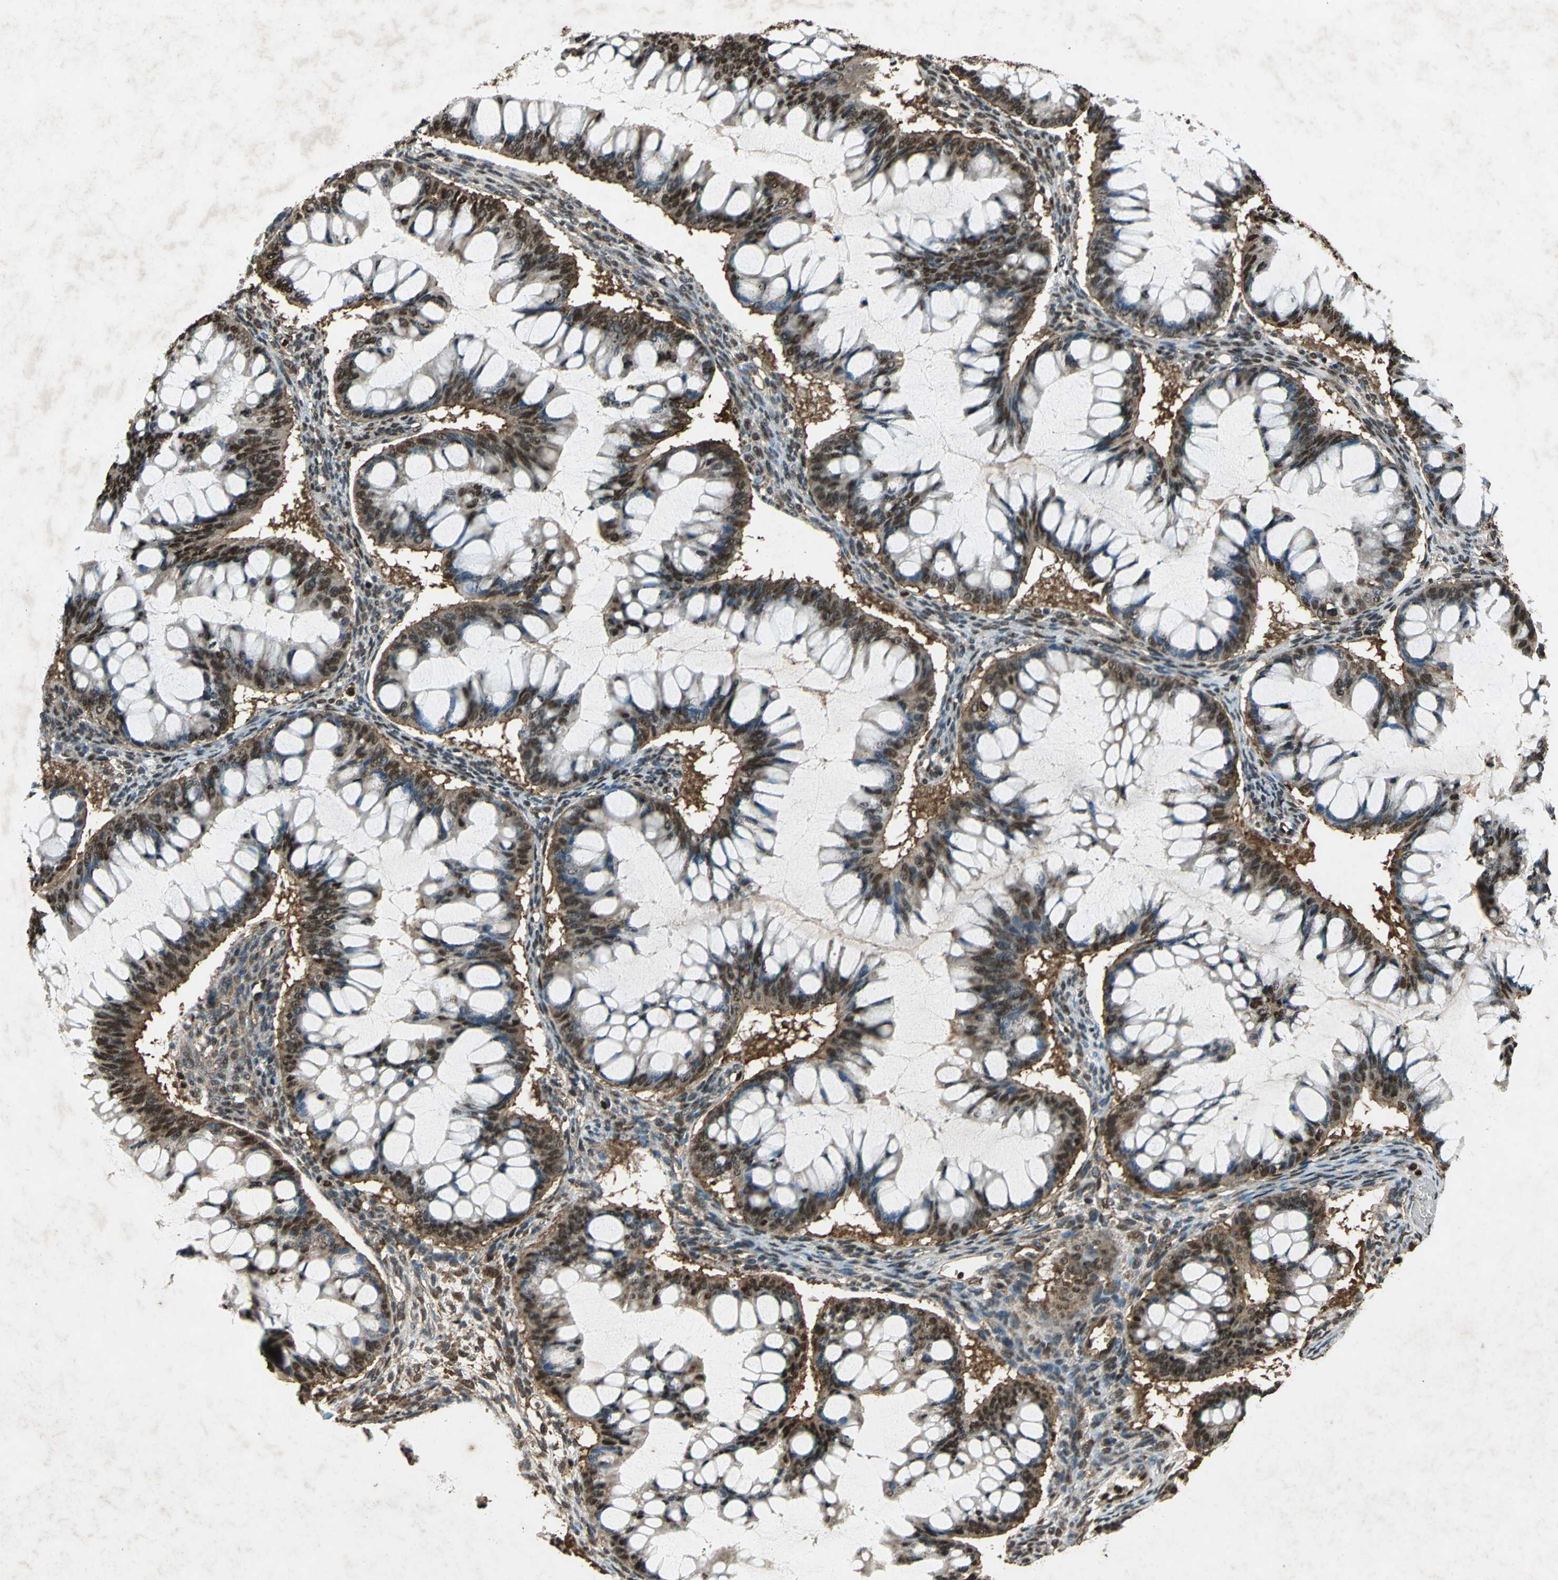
{"staining": {"intensity": "moderate", "quantity": "25%-75%", "location": "cytoplasmic/membranous,nuclear"}, "tissue": "ovarian cancer", "cell_type": "Tumor cells", "image_type": "cancer", "snomed": [{"axis": "morphology", "description": "Cystadenocarcinoma, mucinous, NOS"}, {"axis": "topography", "description": "Ovary"}], "caption": "Immunohistochemical staining of ovarian cancer (mucinous cystadenocarcinoma) displays medium levels of moderate cytoplasmic/membranous and nuclear staining in about 25%-75% of tumor cells.", "gene": "ANP32A", "patient": {"sex": "female", "age": 73}}